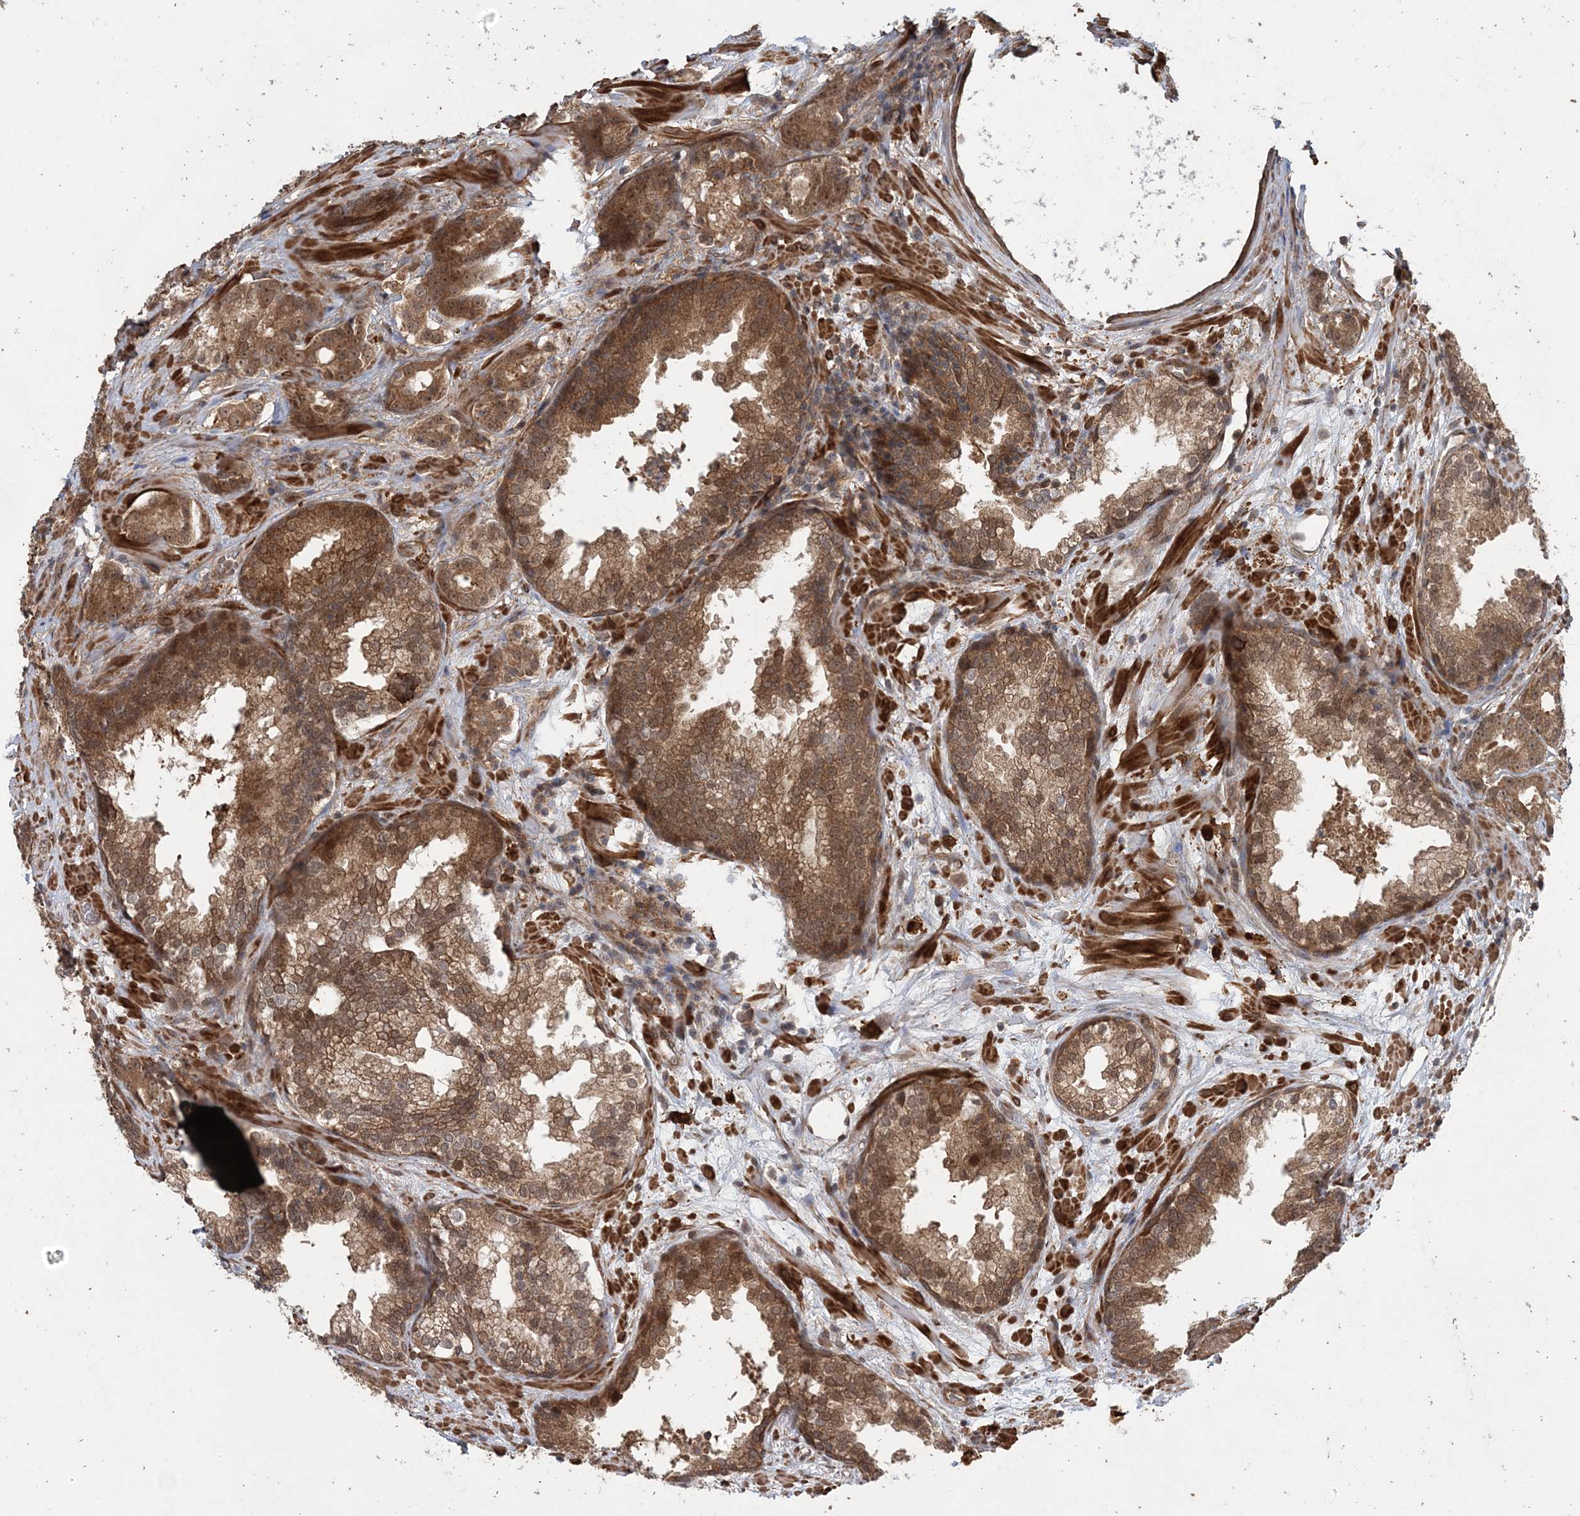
{"staining": {"intensity": "moderate", "quantity": ">75%", "location": "cytoplasmic/membranous,nuclear"}, "tissue": "prostate cancer", "cell_type": "Tumor cells", "image_type": "cancer", "snomed": [{"axis": "morphology", "description": "Adenocarcinoma, High grade"}, {"axis": "topography", "description": "Prostate"}], "caption": "This photomicrograph shows high-grade adenocarcinoma (prostate) stained with immunohistochemistry (IHC) to label a protein in brown. The cytoplasmic/membranous and nuclear of tumor cells show moderate positivity for the protein. Nuclei are counter-stained blue.", "gene": "UBTD2", "patient": {"sex": "male", "age": 57}}